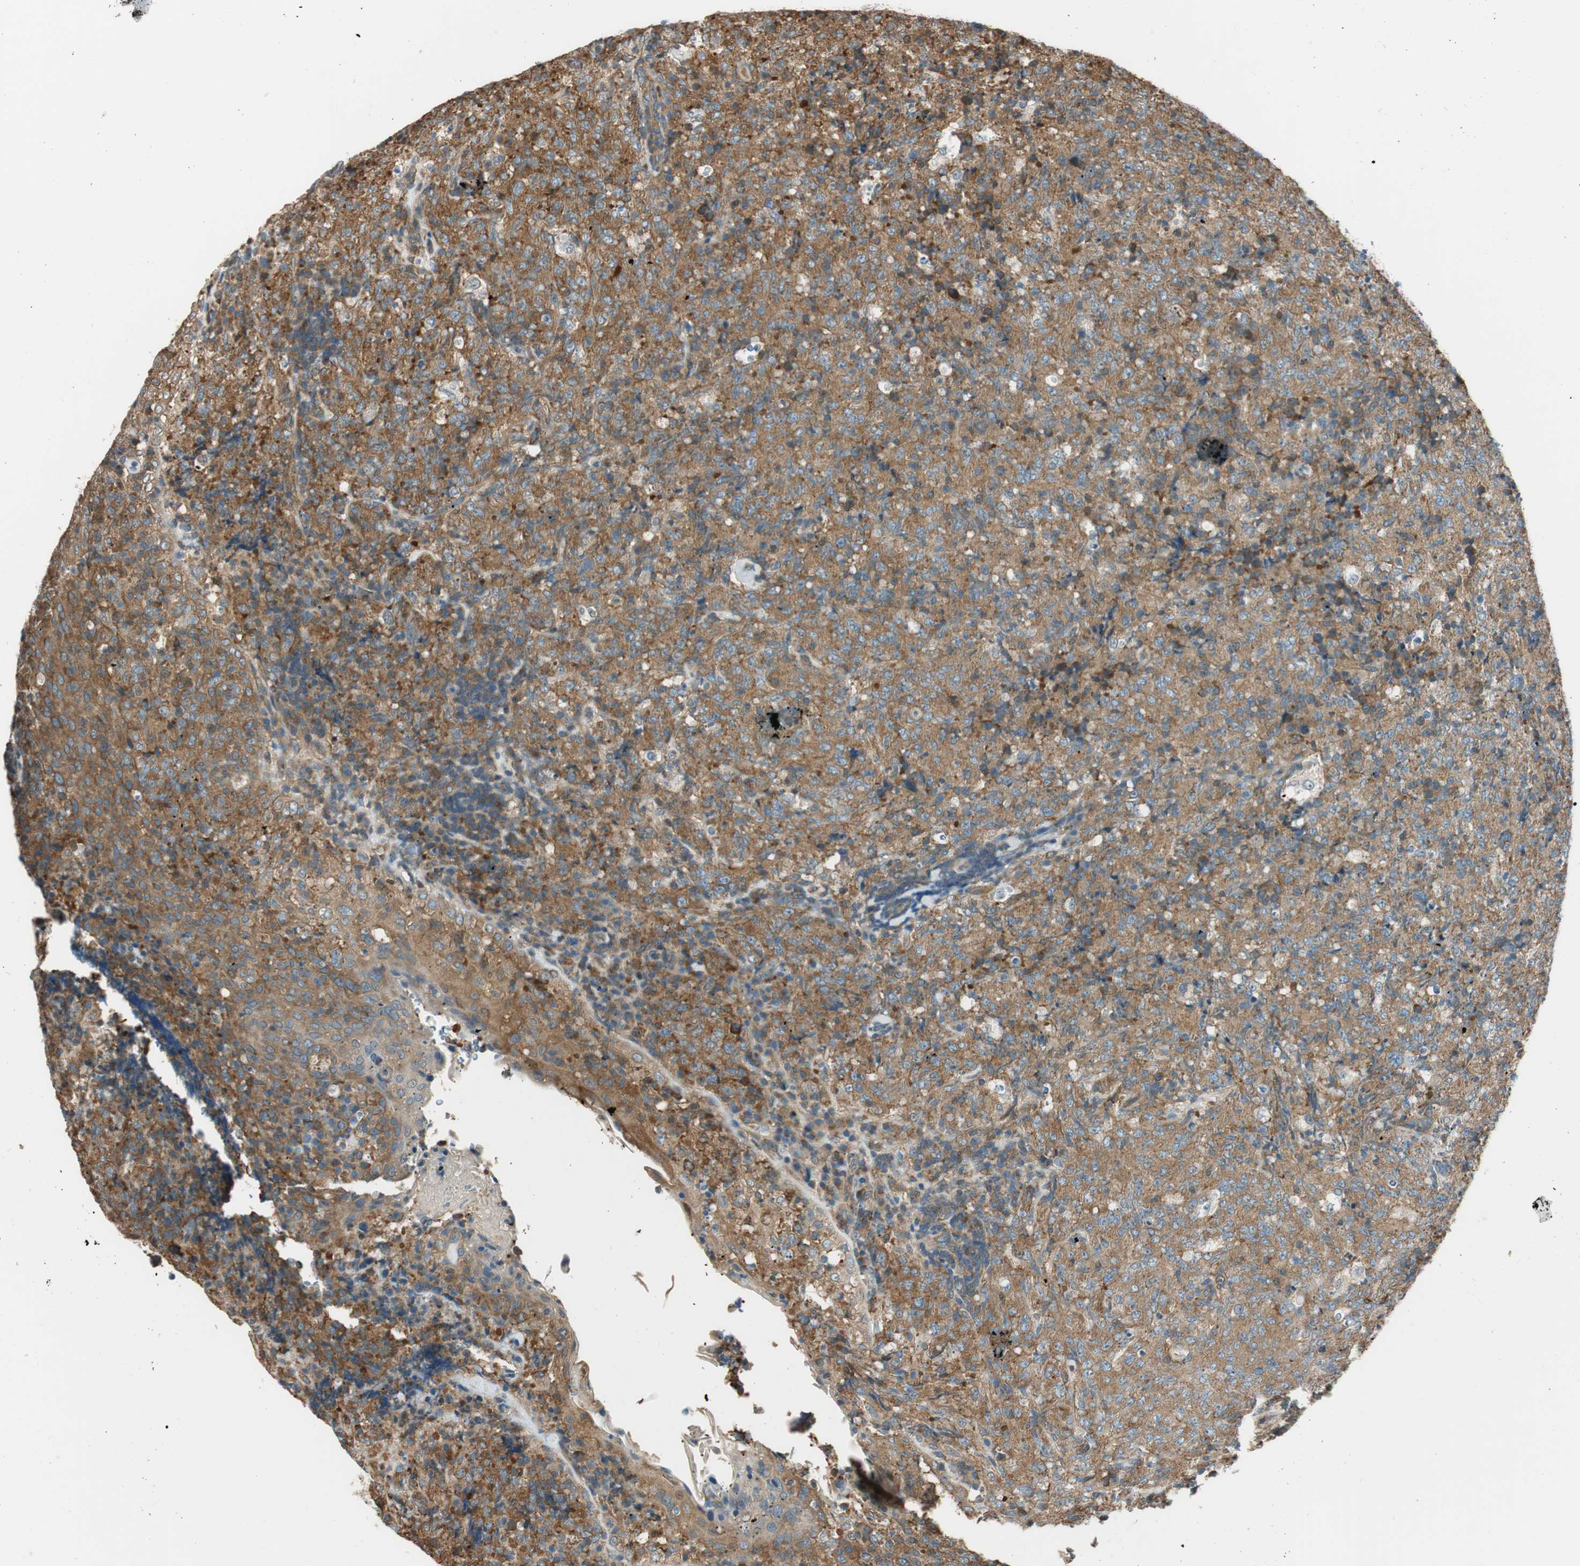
{"staining": {"intensity": "moderate", "quantity": ">75%", "location": "cytoplasmic/membranous"}, "tissue": "lymphoma", "cell_type": "Tumor cells", "image_type": "cancer", "snomed": [{"axis": "morphology", "description": "Malignant lymphoma, non-Hodgkin's type, High grade"}, {"axis": "topography", "description": "Tonsil"}], "caption": "A brown stain labels moderate cytoplasmic/membranous staining of a protein in malignant lymphoma, non-Hodgkin's type (high-grade) tumor cells.", "gene": "PI4K2B", "patient": {"sex": "female", "age": 36}}